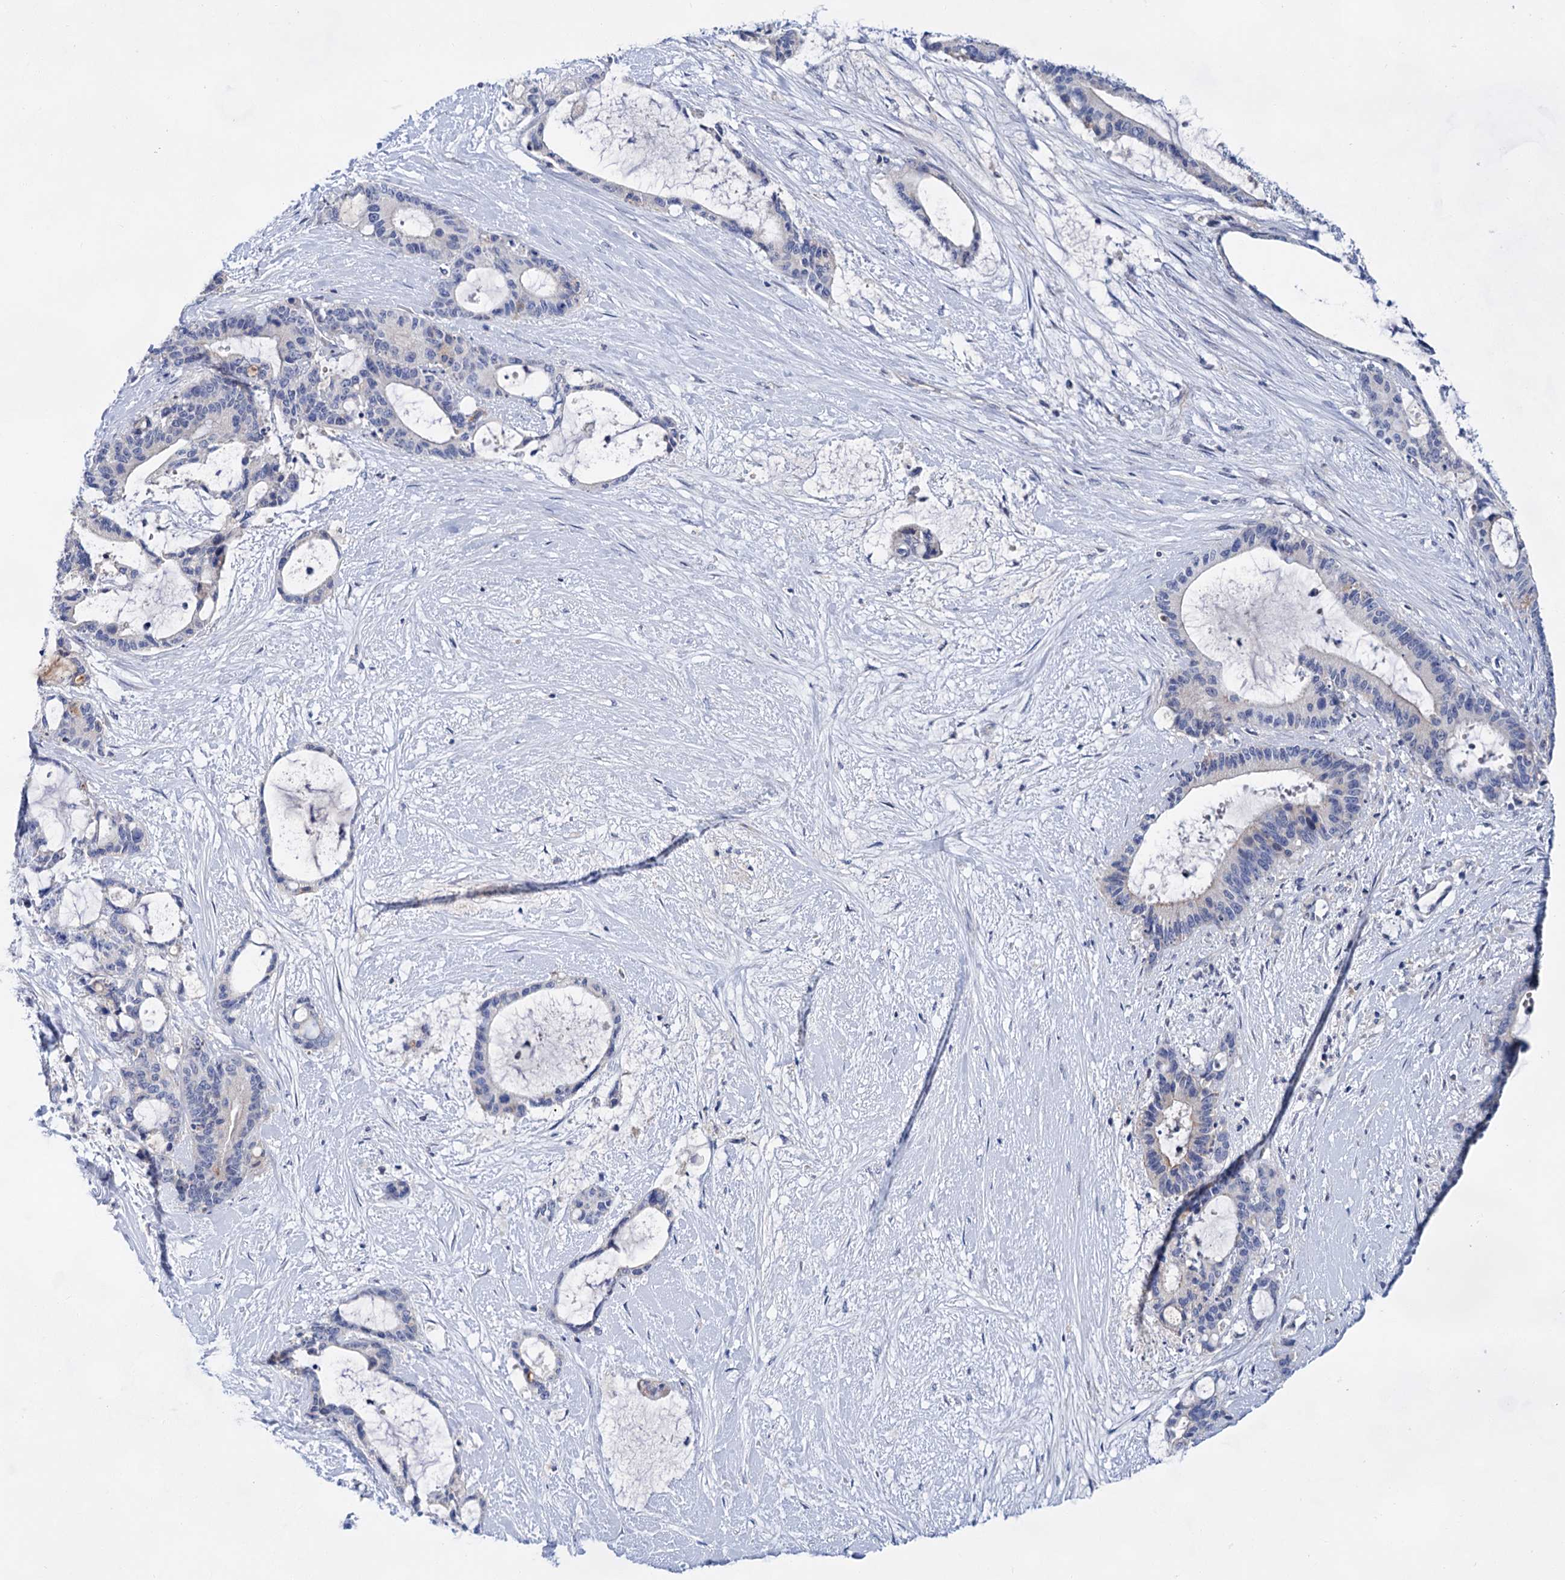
{"staining": {"intensity": "negative", "quantity": "none", "location": "none"}, "tissue": "liver cancer", "cell_type": "Tumor cells", "image_type": "cancer", "snomed": [{"axis": "morphology", "description": "Normal tissue, NOS"}, {"axis": "morphology", "description": "Cholangiocarcinoma"}, {"axis": "topography", "description": "Liver"}, {"axis": "topography", "description": "Peripheral nerve tissue"}], "caption": "IHC image of neoplastic tissue: liver cancer (cholangiocarcinoma) stained with DAB (3,3'-diaminobenzidine) displays no significant protein staining in tumor cells. (Stains: DAB immunohistochemistry with hematoxylin counter stain, Microscopy: brightfield microscopy at high magnification).", "gene": "MORN3", "patient": {"sex": "female", "age": 73}}